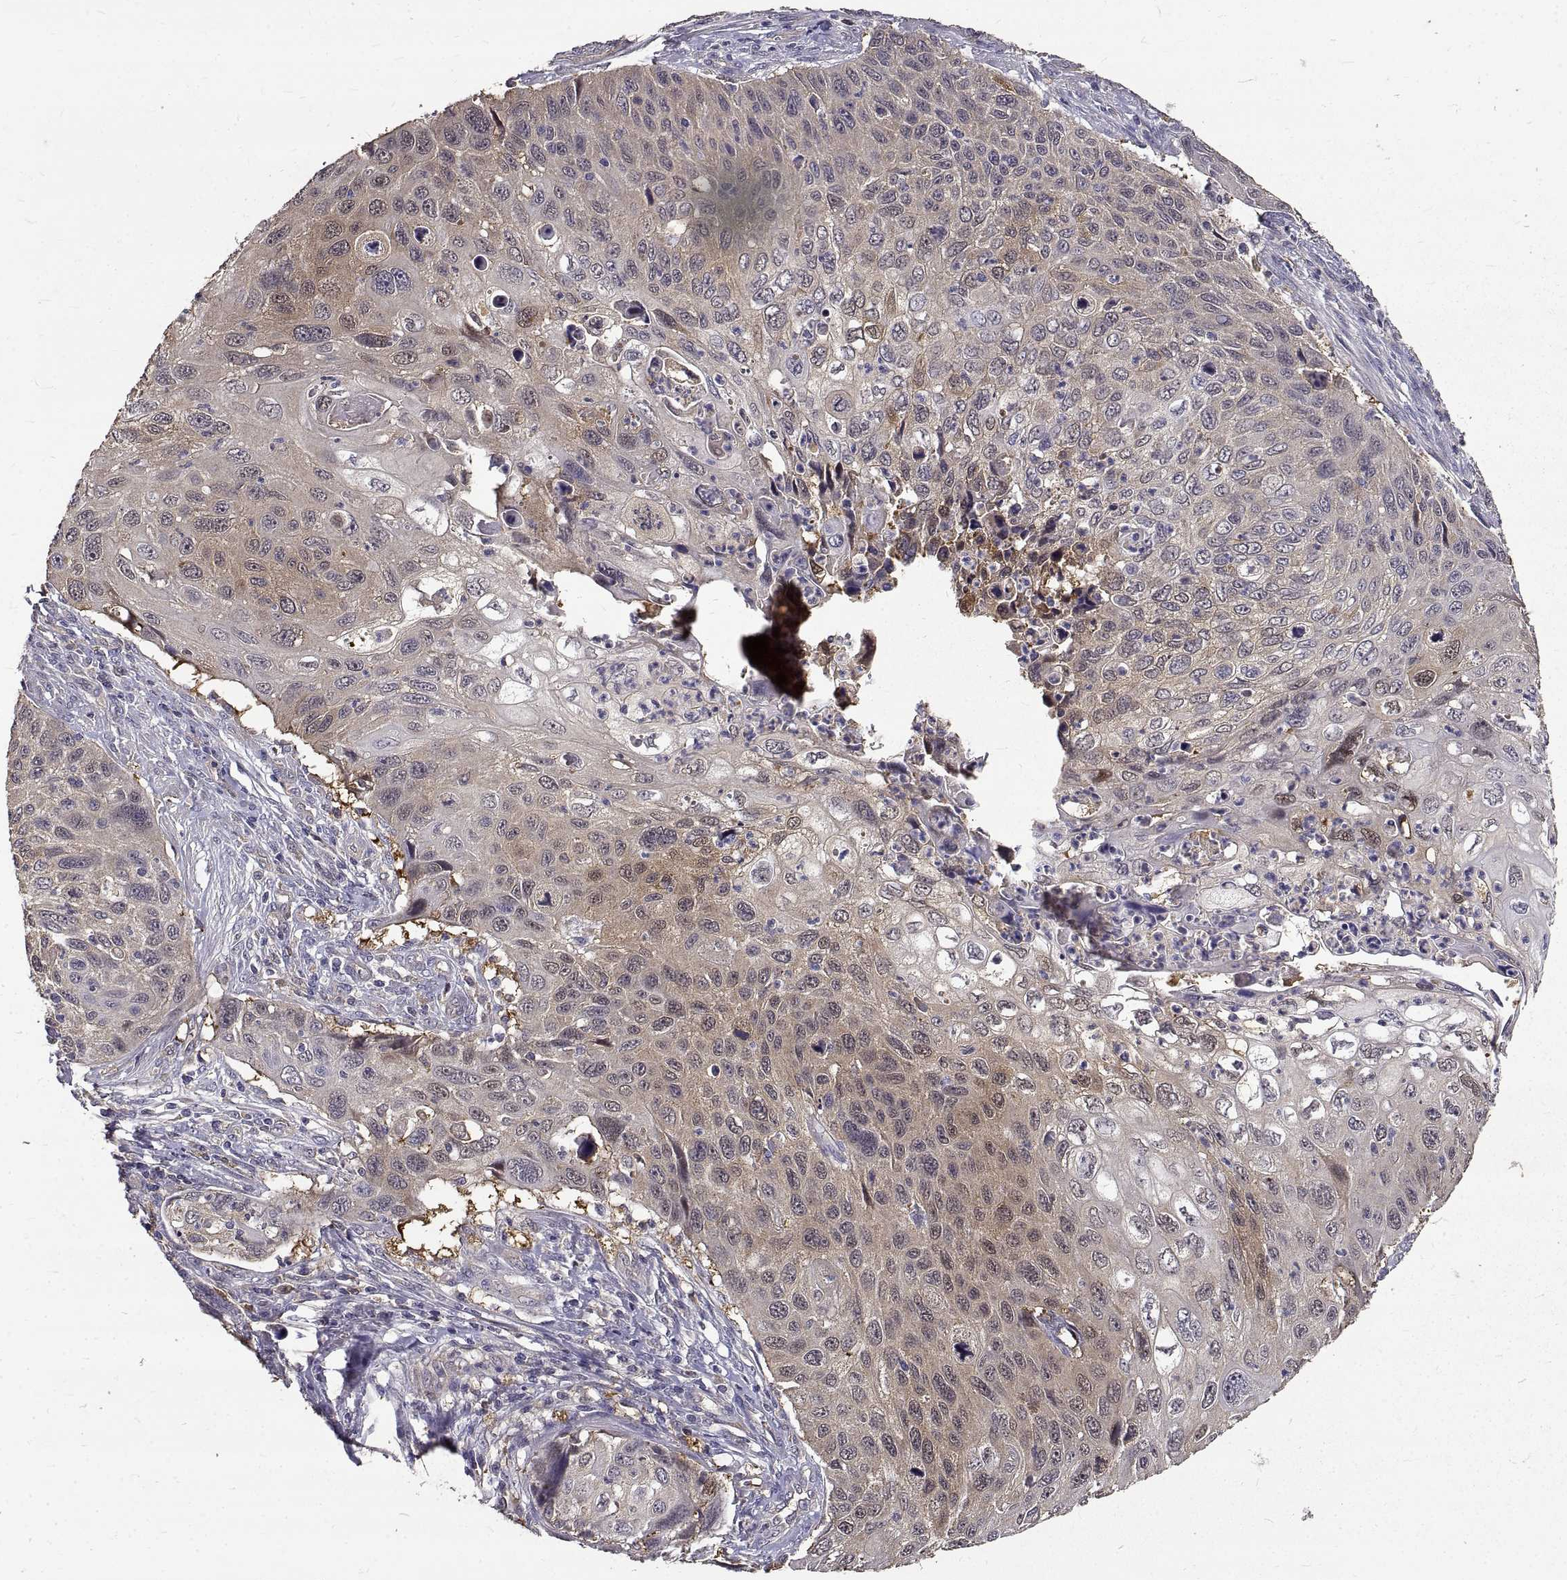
{"staining": {"intensity": "weak", "quantity": "<25%", "location": "cytoplasmic/membranous,nuclear"}, "tissue": "cervical cancer", "cell_type": "Tumor cells", "image_type": "cancer", "snomed": [{"axis": "morphology", "description": "Squamous cell carcinoma, NOS"}, {"axis": "topography", "description": "Cervix"}], "caption": "Tumor cells show no significant staining in cervical cancer (squamous cell carcinoma). The staining was performed using DAB to visualize the protein expression in brown, while the nuclei were stained in blue with hematoxylin (Magnification: 20x).", "gene": "PEA15", "patient": {"sex": "female", "age": 70}}